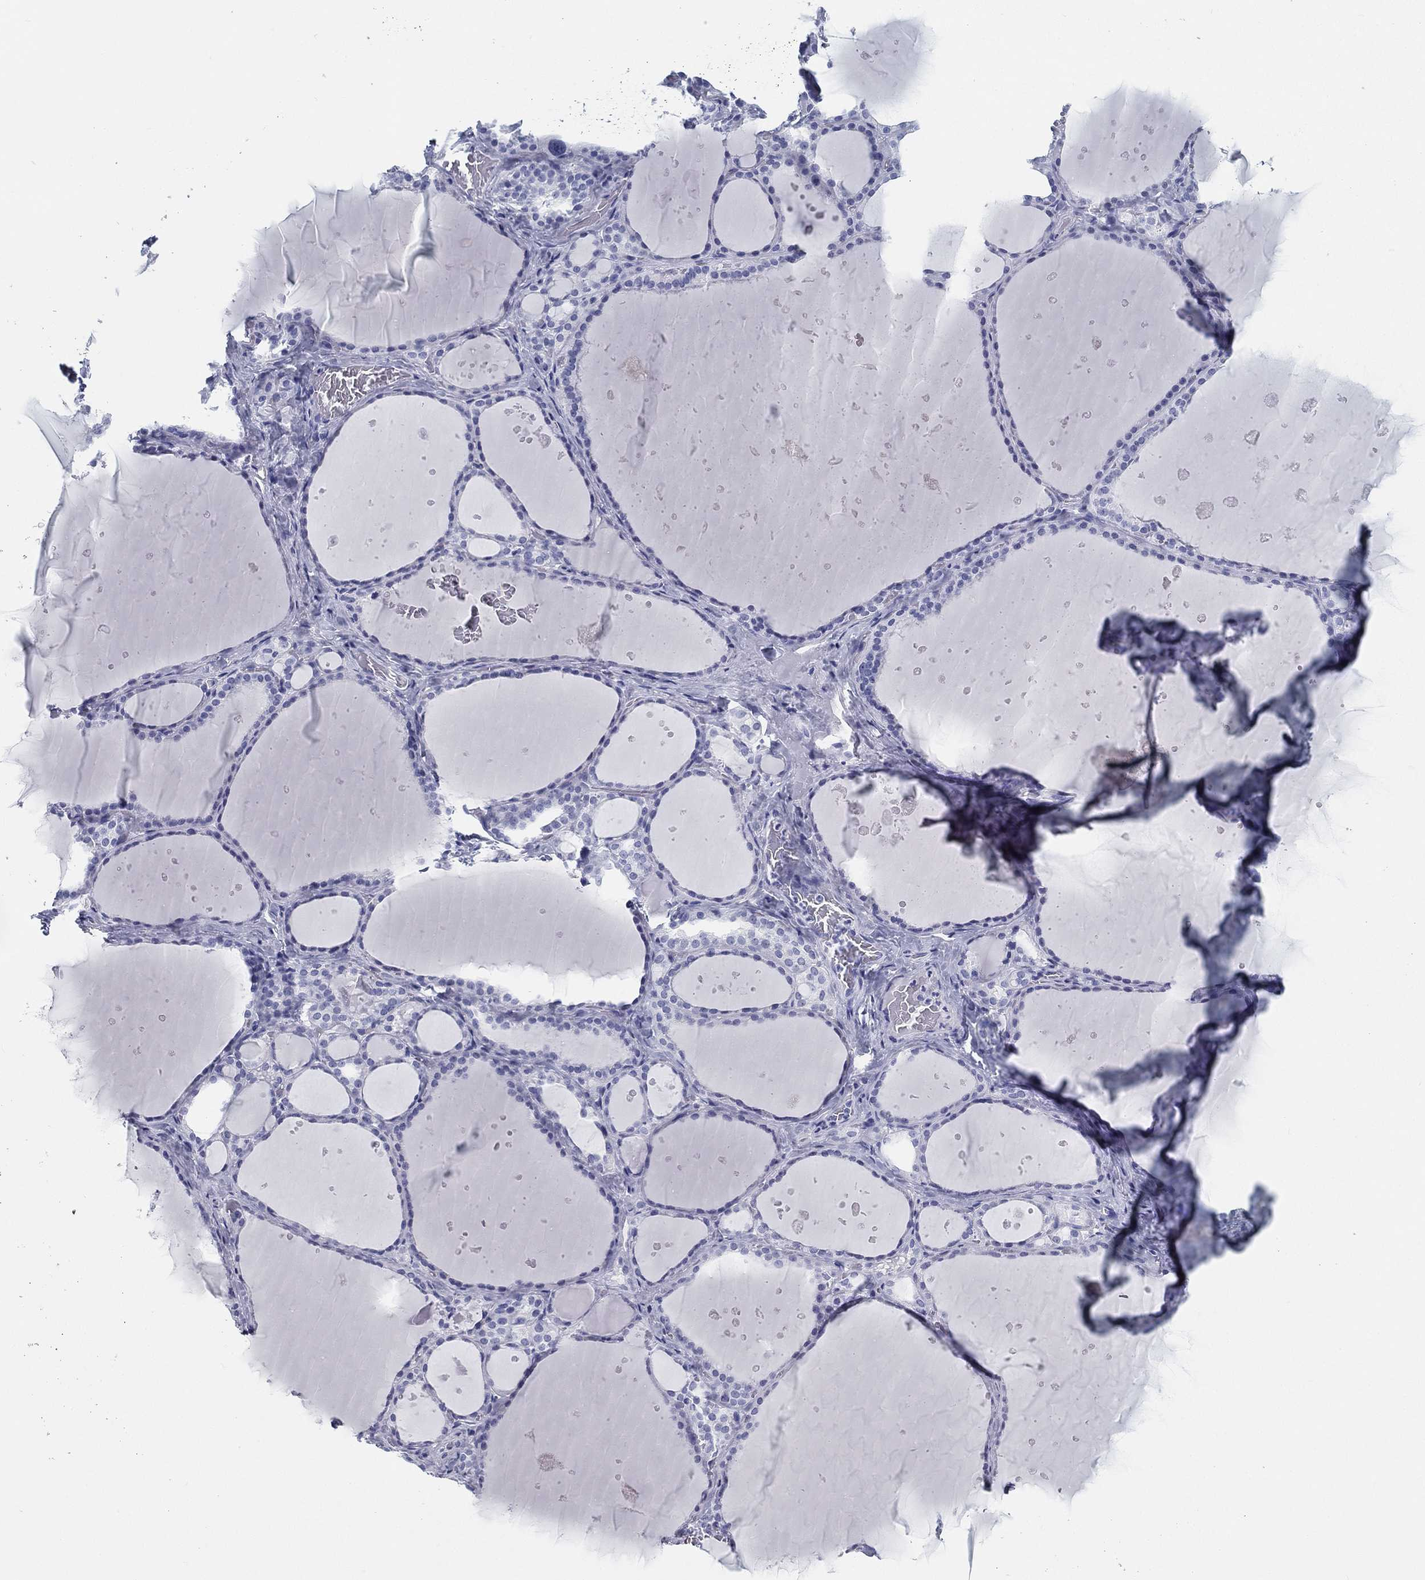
{"staining": {"intensity": "negative", "quantity": "none", "location": "none"}, "tissue": "thyroid gland", "cell_type": "Glandular cells", "image_type": "normal", "snomed": [{"axis": "morphology", "description": "Normal tissue, NOS"}, {"axis": "topography", "description": "Thyroid gland"}], "caption": "Glandular cells show no significant protein staining in unremarkable thyroid gland. (Brightfield microscopy of DAB immunohistochemistry (IHC) at high magnification).", "gene": "ATP1B2", "patient": {"sex": "male", "age": 63}}